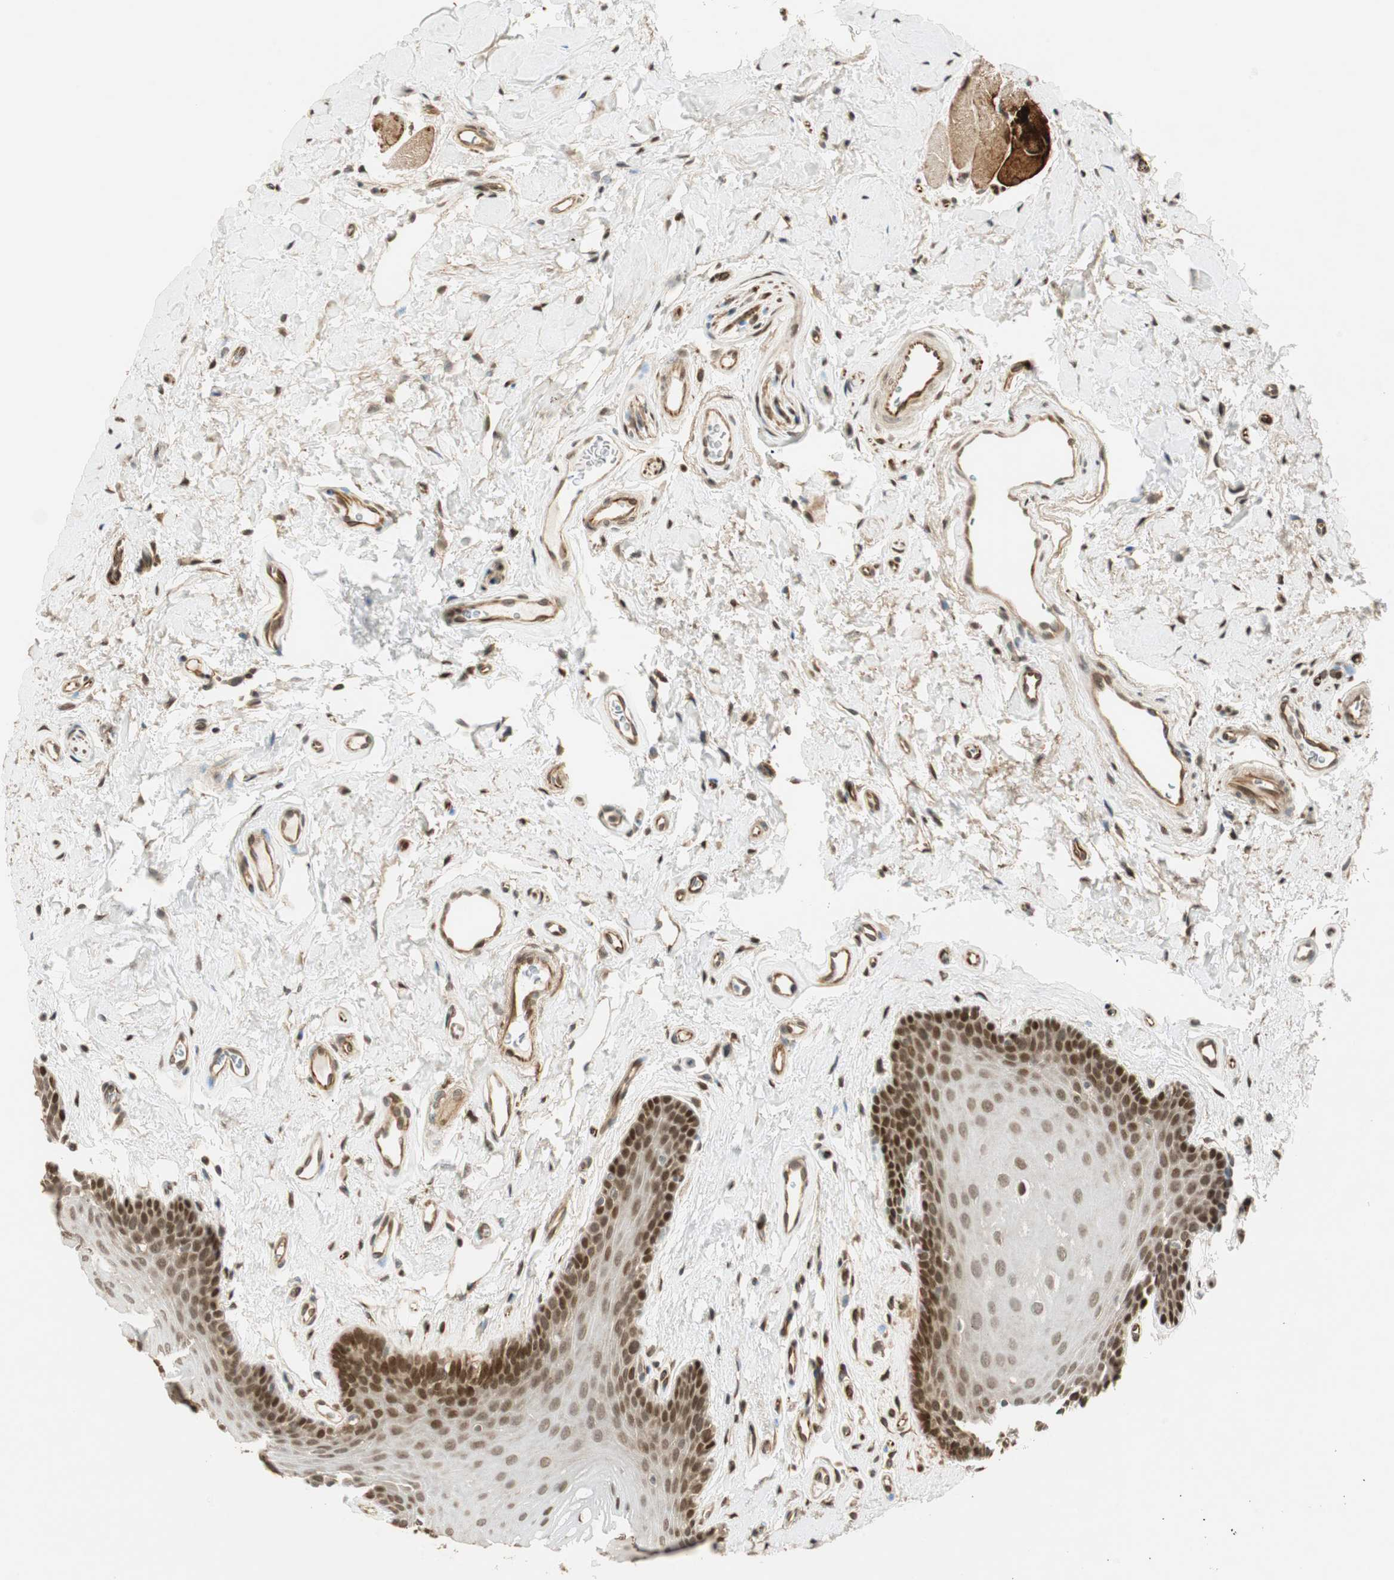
{"staining": {"intensity": "moderate", "quantity": "<25%", "location": "nuclear"}, "tissue": "oral mucosa", "cell_type": "Squamous epithelial cells", "image_type": "normal", "snomed": [{"axis": "morphology", "description": "Normal tissue, NOS"}, {"axis": "topography", "description": "Oral tissue"}], "caption": "IHC photomicrograph of benign human oral mucosa stained for a protein (brown), which shows low levels of moderate nuclear positivity in approximately <25% of squamous epithelial cells.", "gene": "NES", "patient": {"sex": "male", "age": 62}}